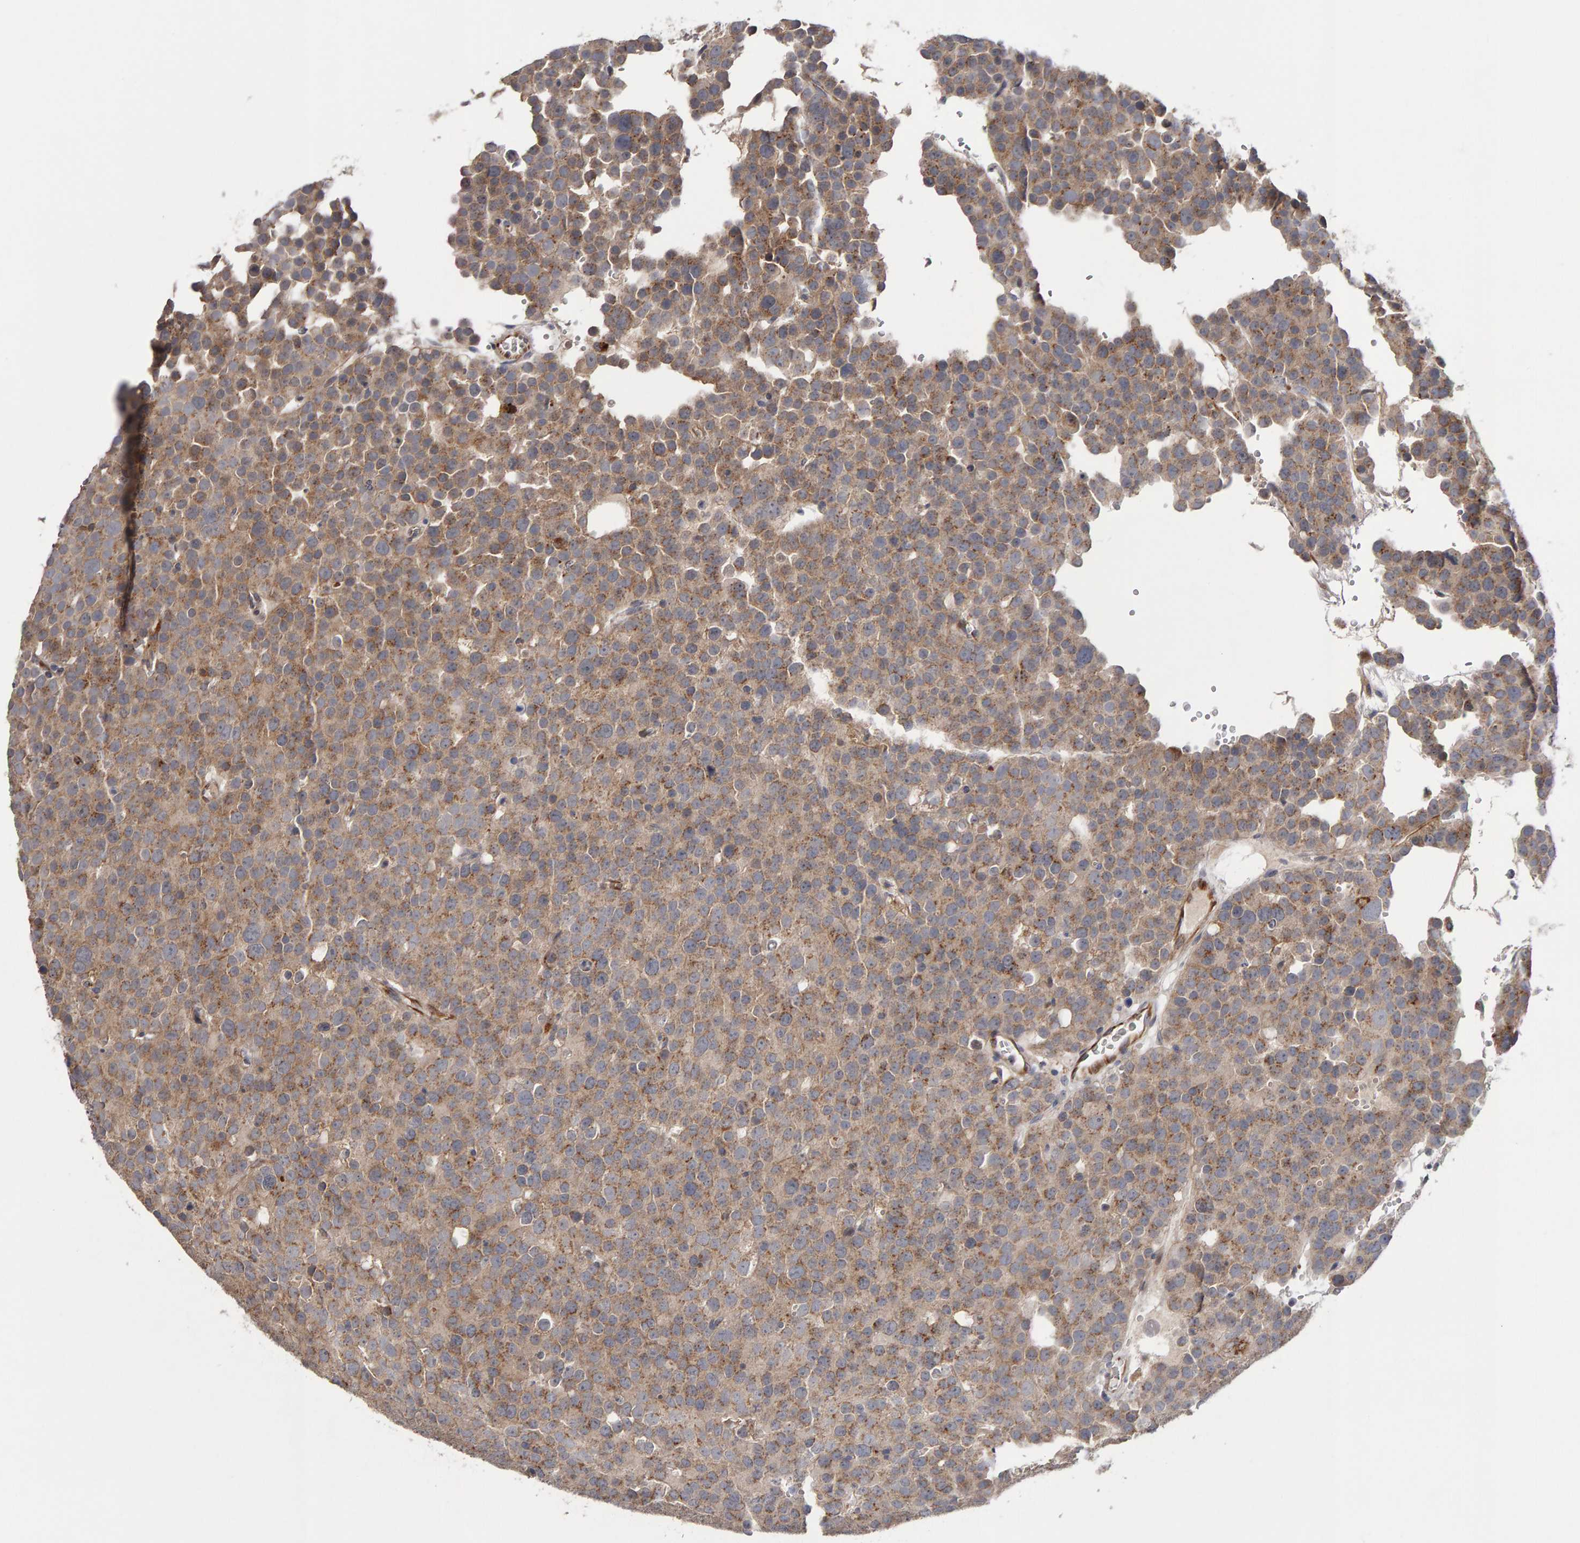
{"staining": {"intensity": "moderate", "quantity": ">75%", "location": "cytoplasmic/membranous"}, "tissue": "testis cancer", "cell_type": "Tumor cells", "image_type": "cancer", "snomed": [{"axis": "morphology", "description": "Seminoma, NOS"}, {"axis": "topography", "description": "Testis"}], "caption": "The micrograph exhibits immunohistochemical staining of testis cancer (seminoma). There is moderate cytoplasmic/membranous expression is appreciated in about >75% of tumor cells.", "gene": "CANT1", "patient": {"sex": "male", "age": 71}}